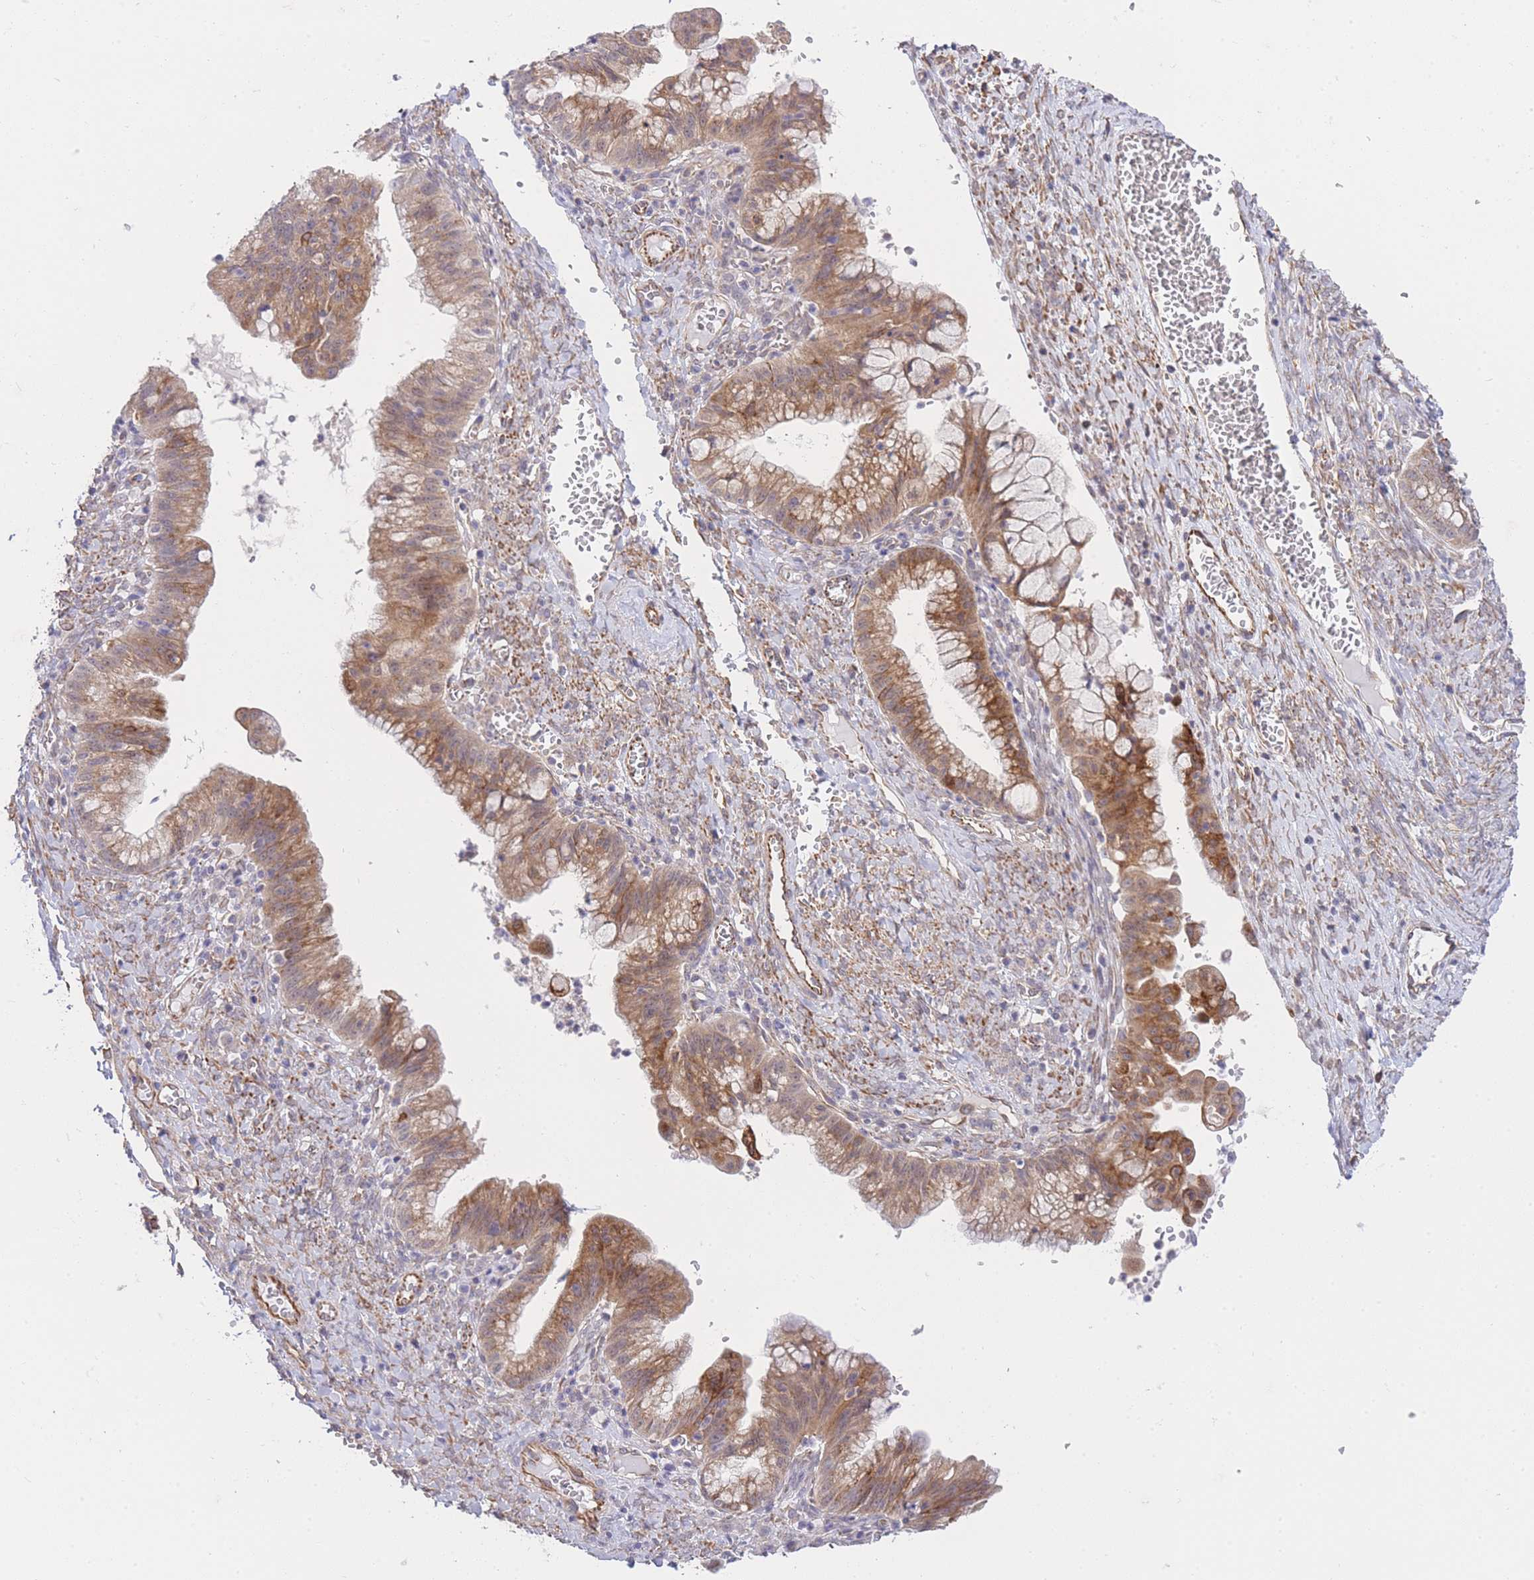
{"staining": {"intensity": "moderate", "quantity": ">75%", "location": "cytoplasmic/membranous"}, "tissue": "ovarian cancer", "cell_type": "Tumor cells", "image_type": "cancer", "snomed": [{"axis": "morphology", "description": "Cystadenocarcinoma, mucinous, NOS"}, {"axis": "topography", "description": "Ovary"}], "caption": "Protein expression analysis of human ovarian cancer (mucinous cystadenocarcinoma) reveals moderate cytoplasmic/membranous positivity in about >75% of tumor cells.", "gene": "CTBP1", "patient": {"sex": "female", "age": 70}}